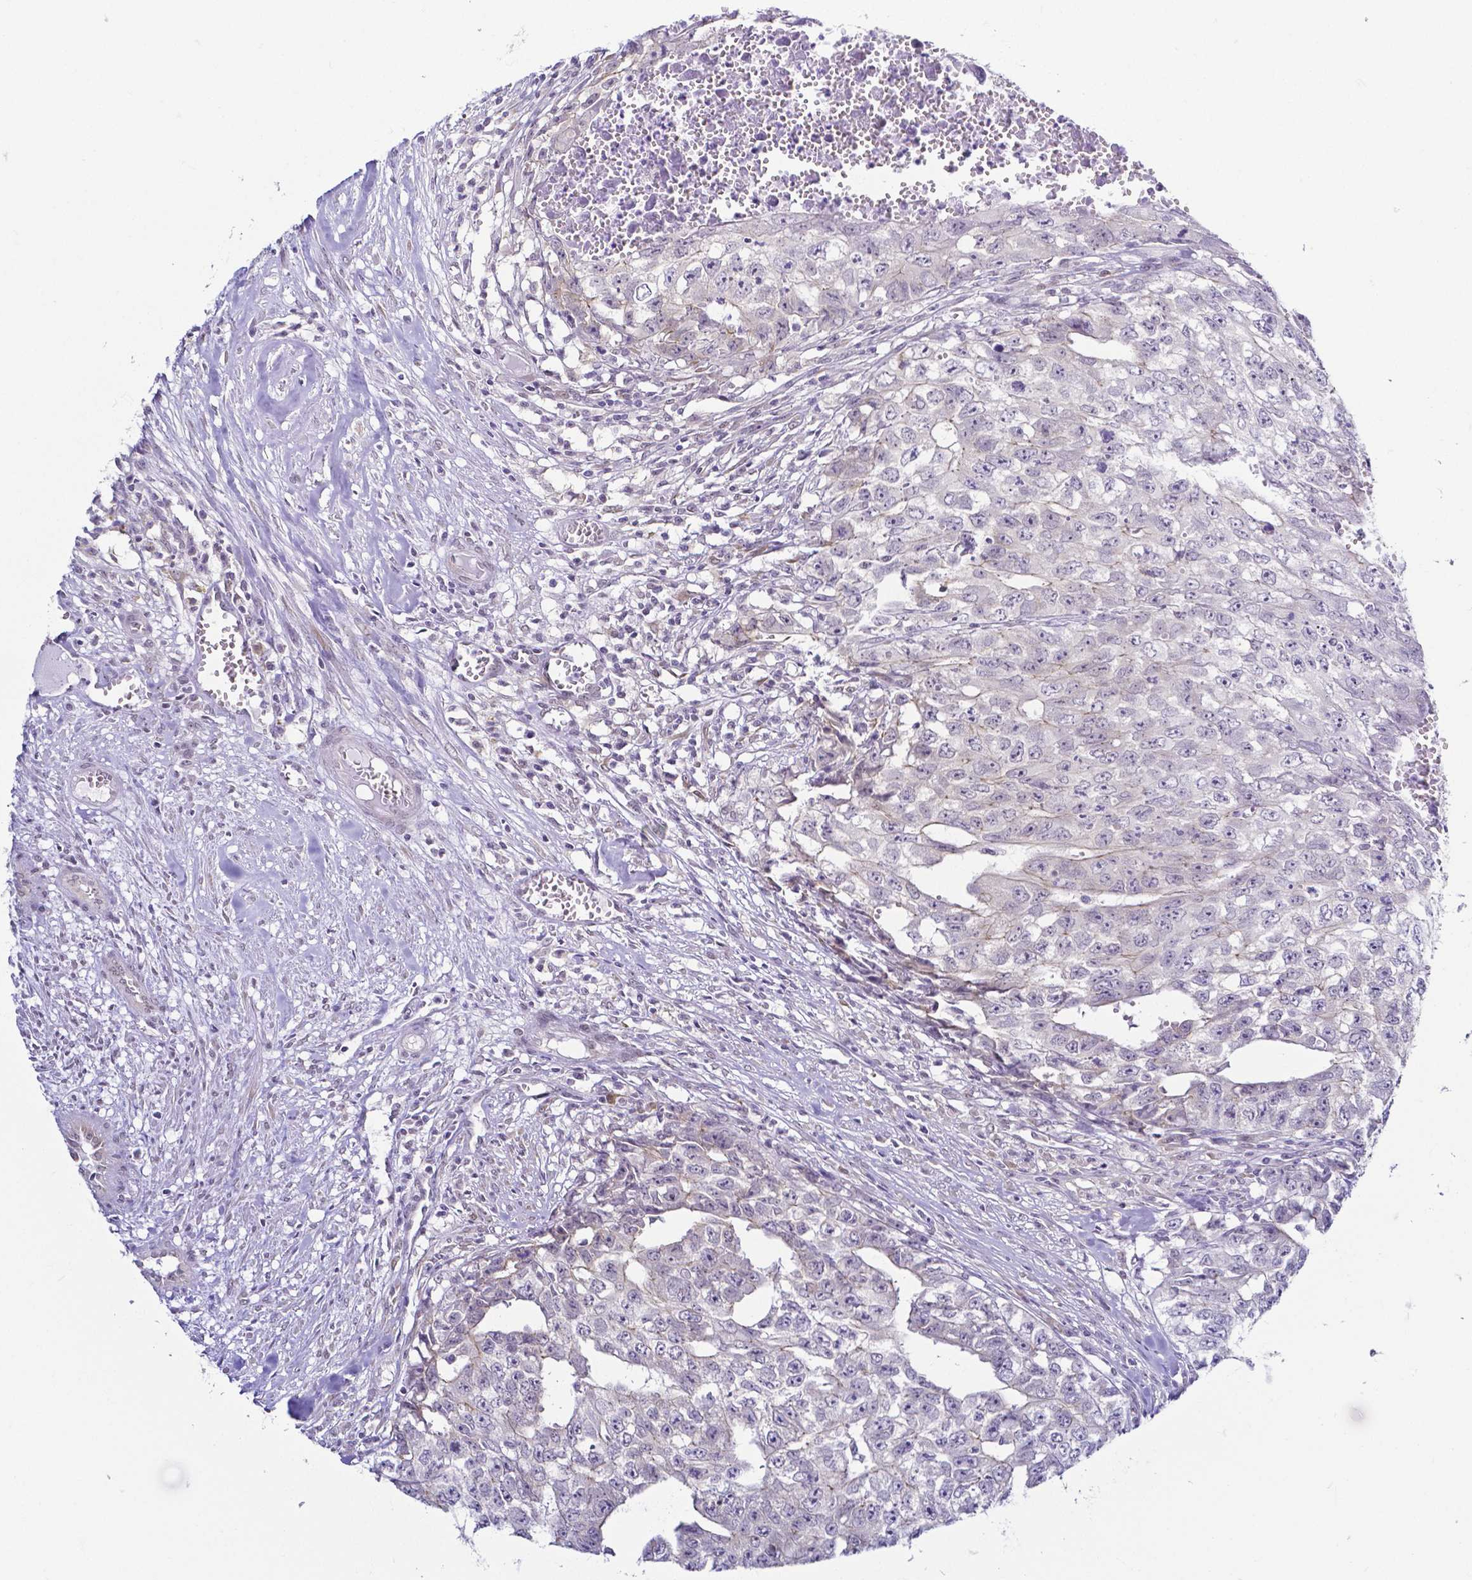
{"staining": {"intensity": "negative", "quantity": "none", "location": "none"}, "tissue": "testis cancer", "cell_type": "Tumor cells", "image_type": "cancer", "snomed": [{"axis": "morphology", "description": "Carcinoma, Embryonal, NOS"}, {"axis": "morphology", "description": "Teratoma, malignant, NOS"}, {"axis": "topography", "description": "Testis"}], "caption": "Immunohistochemistry (IHC) photomicrograph of neoplastic tissue: testis teratoma (malignant) stained with DAB shows no significant protein positivity in tumor cells.", "gene": "FAM83G", "patient": {"sex": "male", "age": 24}}